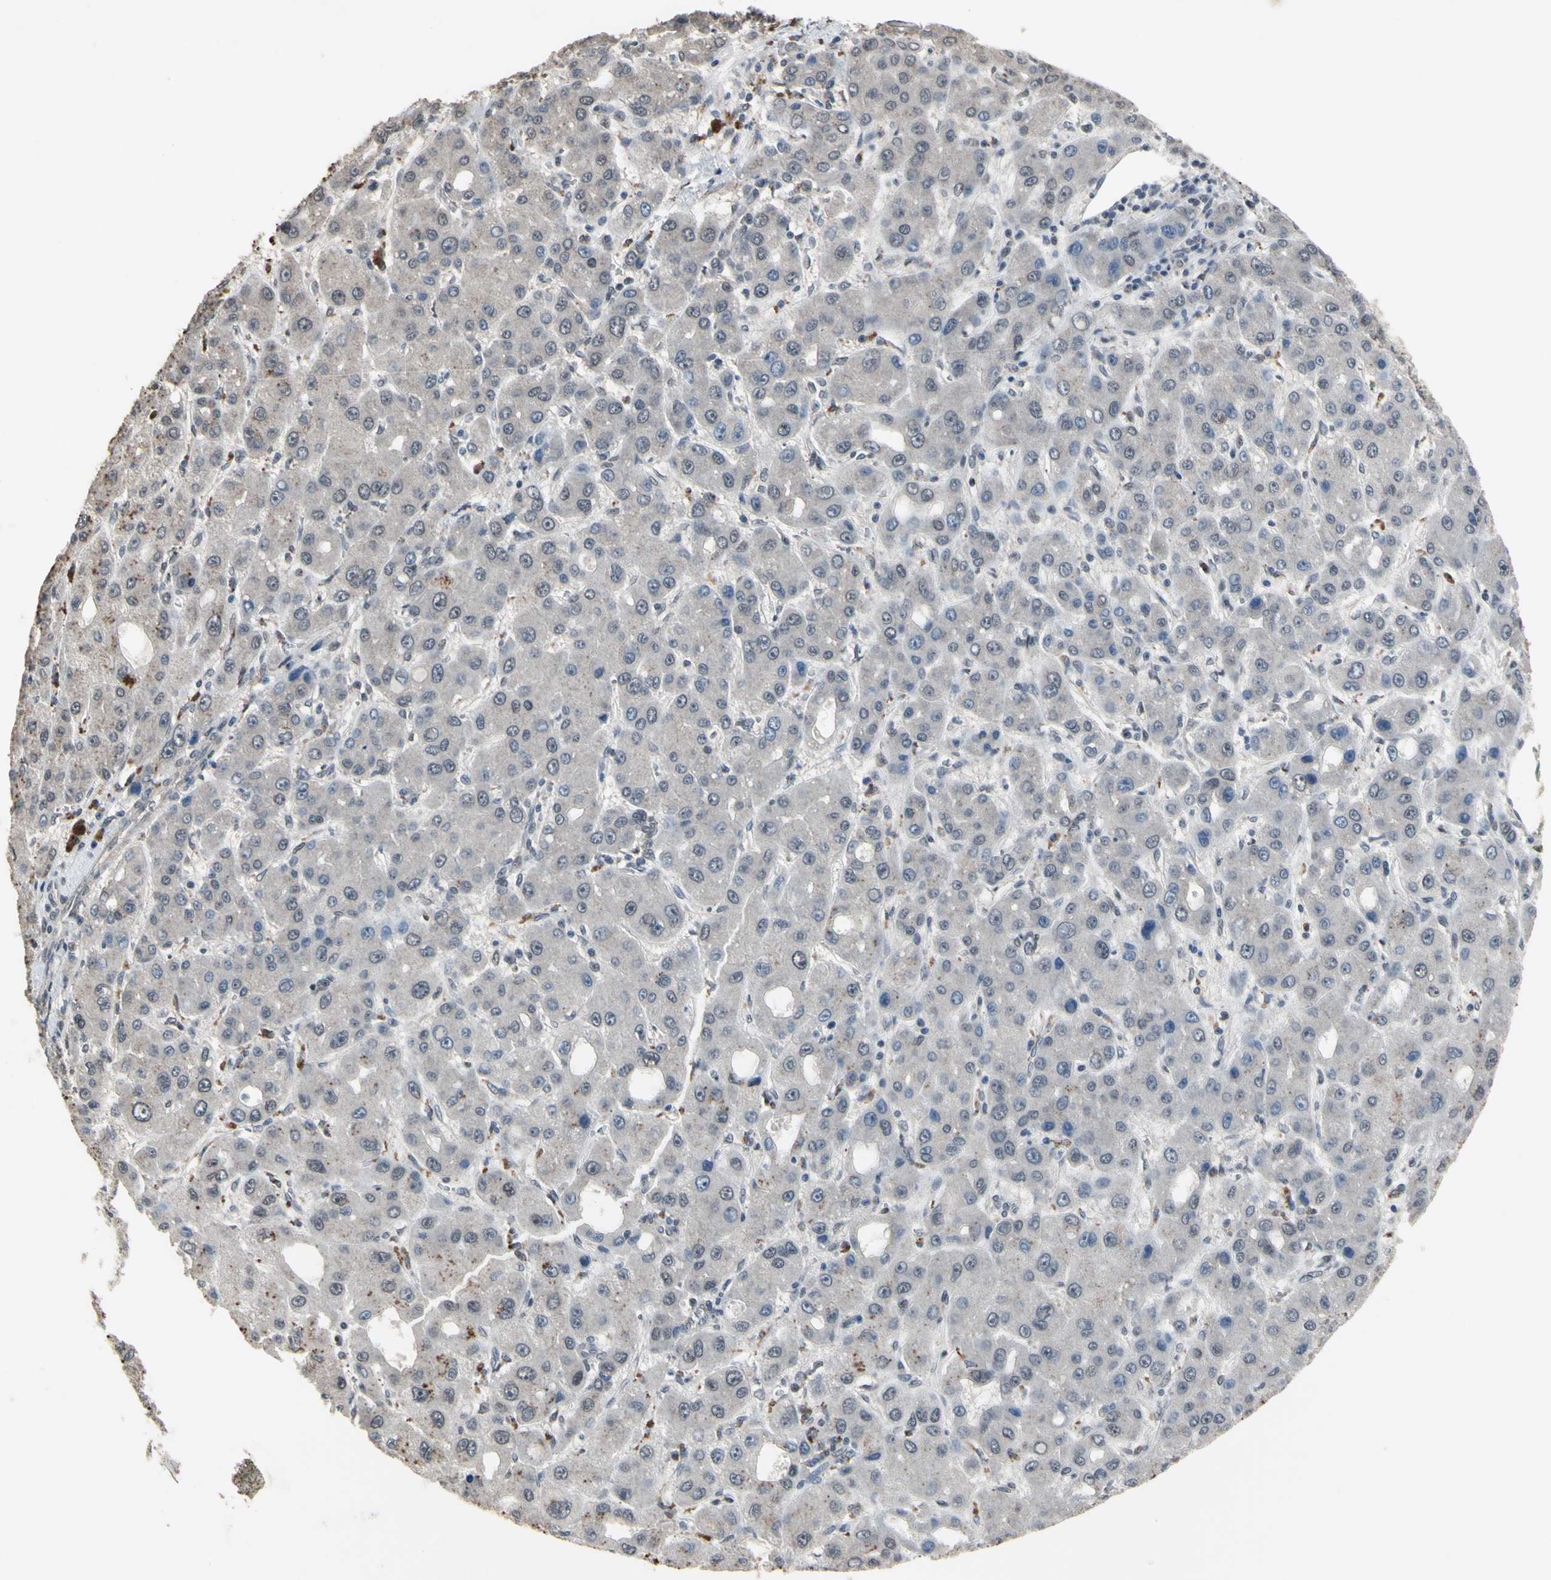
{"staining": {"intensity": "negative", "quantity": "none", "location": "none"}, "tissue": "liver cancer", "cell_type": "Tumor cells", "image_type": "cancer", "snomed": [{"axis": "morphology", "description": "Carcinoma, Hepatocellular, NOS"}, {"axis": "topography", "description": "Liver"}], "caption": "Tumor cells are negative for protein expression in human liver hepatocellular carcinoma.", "gene": "ZNF174", "patient": {"sex": "male", "age": 55}}